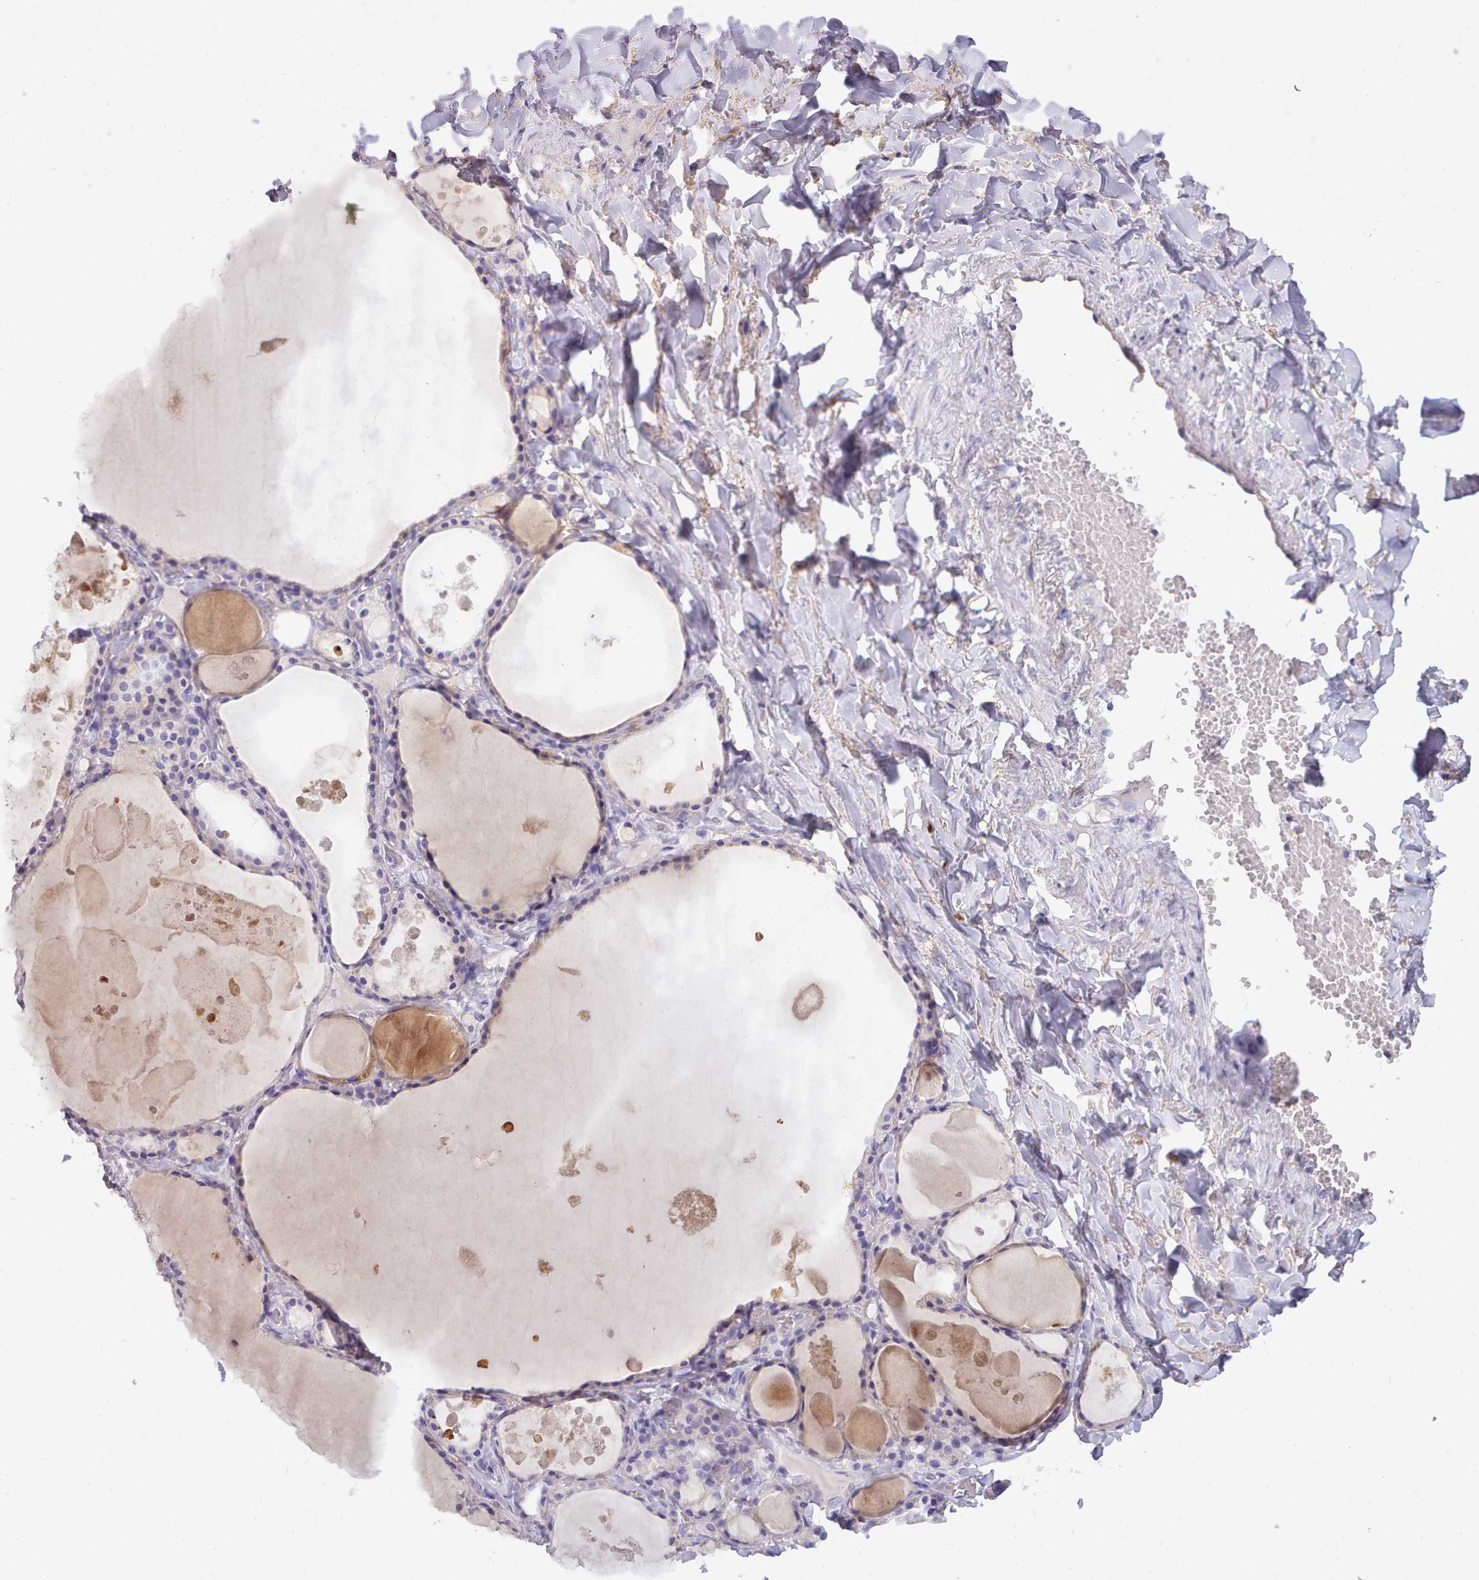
{"staining": {"intensity": "weak", "quantity": "<25%", "location": "cytoplasmic/membranous"}, "tissue": "thyroid gland", "cell_type": "Glandular cells", "image_type": "normal", "snomed": [{"axis": "morphology", "description": "Normal tissue, NOS"}, {"axis": "topography", "description": "Thyroid gland"}], "caption": "Glandular cells show no significant expression in normal thyroid gland.", "gene": "CYP2A13", "patient": {"sex": "male", "age": 56}}